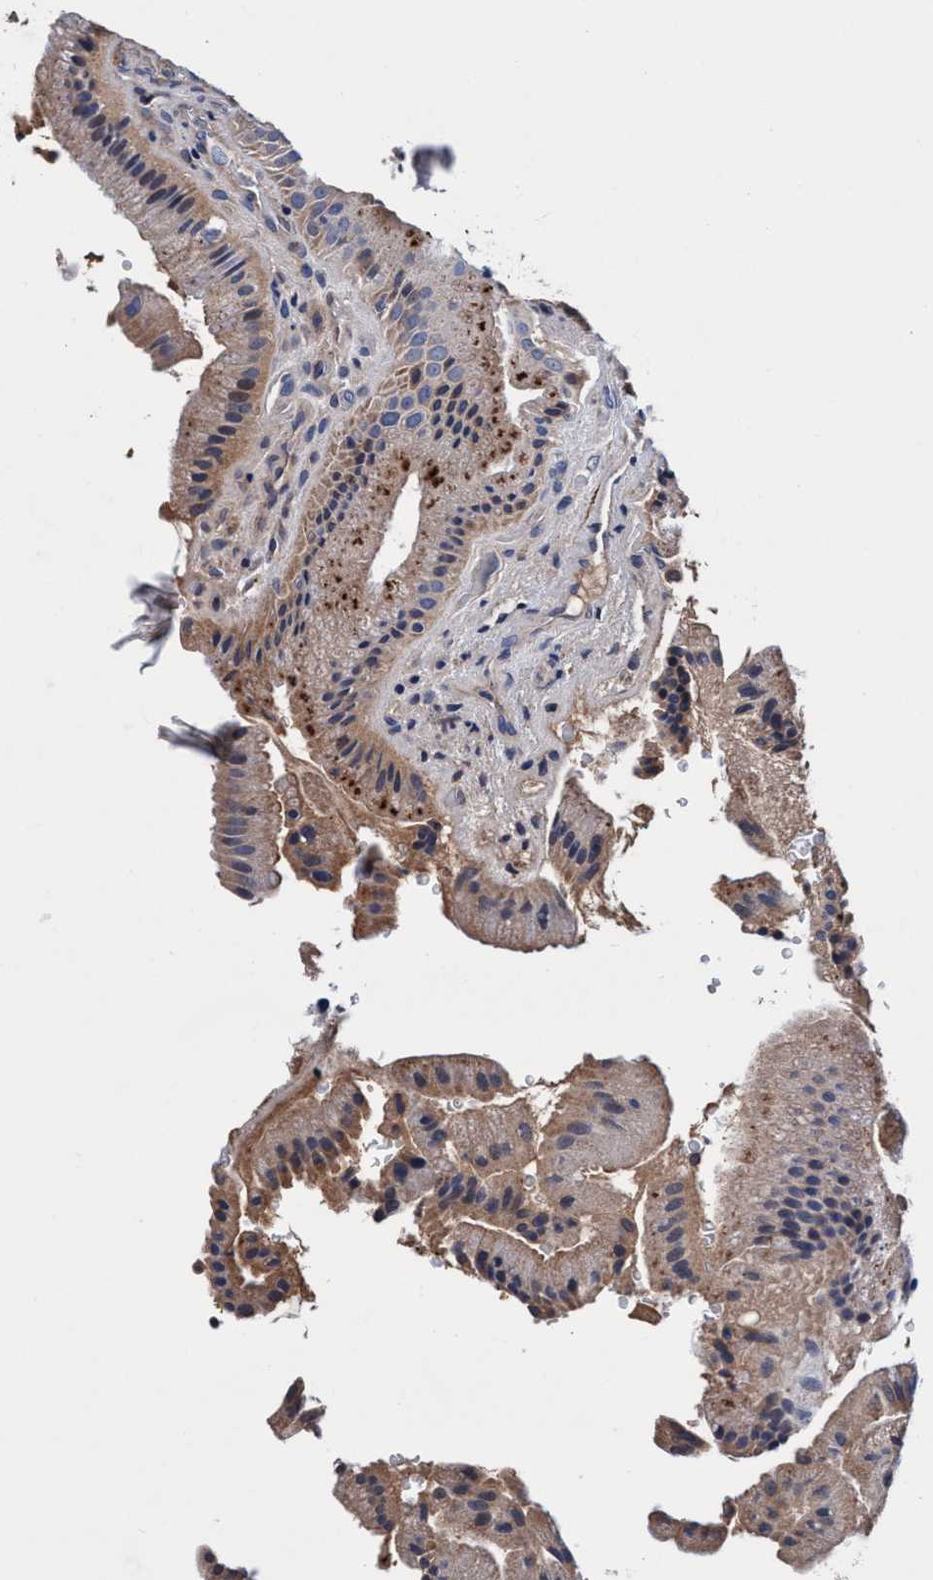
{"staining": {"intensity": "strong", "quantity": "25%-75%", "location": "cytoplasmic/membranous"}, "tissue": "gallbladder", "cell_type": "Glandular cells", "image_type": "normal", "snomed": [{"axis": "morphology", "description": "Normal tissue, NOS"}, {"axis": "topography", "description": "Gallbladder"}], "caption": "The immunohistochemical stain highlights strong cytoplasmic/membranous positivity in glandular cells of normal gallbladder.", "gene": "RNF208", "patient": {"sex": "male", "age": 49}}